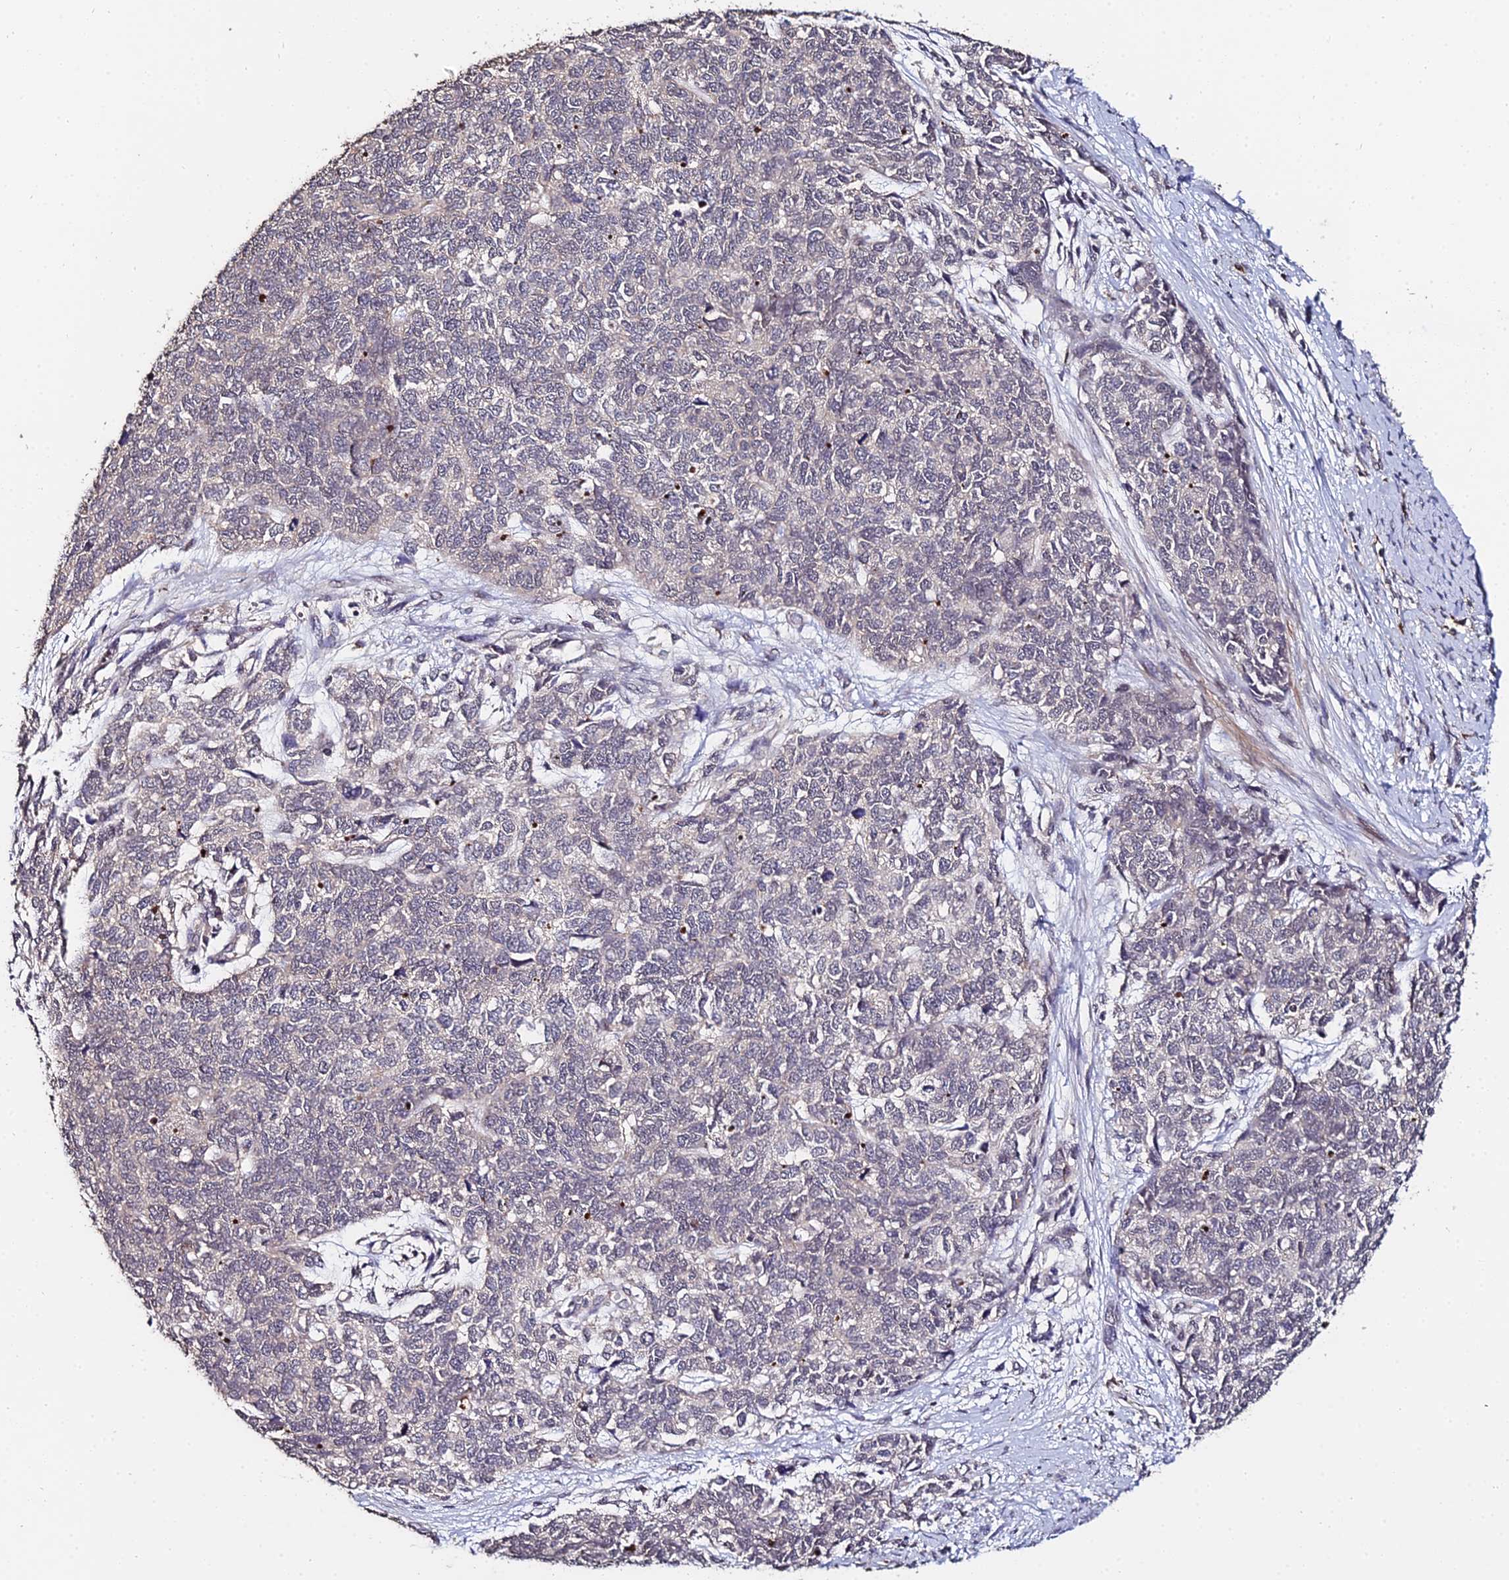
{"staining": {"intensity": "negative", "quantity": "none", "location": "none"}, "tissue": "cervical cancer", "cell_type": "Tumor cells", "image_type": "cancer", "snomed": [{"axis": "morphology", "description": "Squamous cell carcinoma, NOS"}, {"axis": "topography", "description": "Cervix"}], "caption": "There is no significant expression in tumor cells of cervical squamous cell carcinoma.", "gene": "LSM5", "patient": {"sex": "female", "age": 63}}